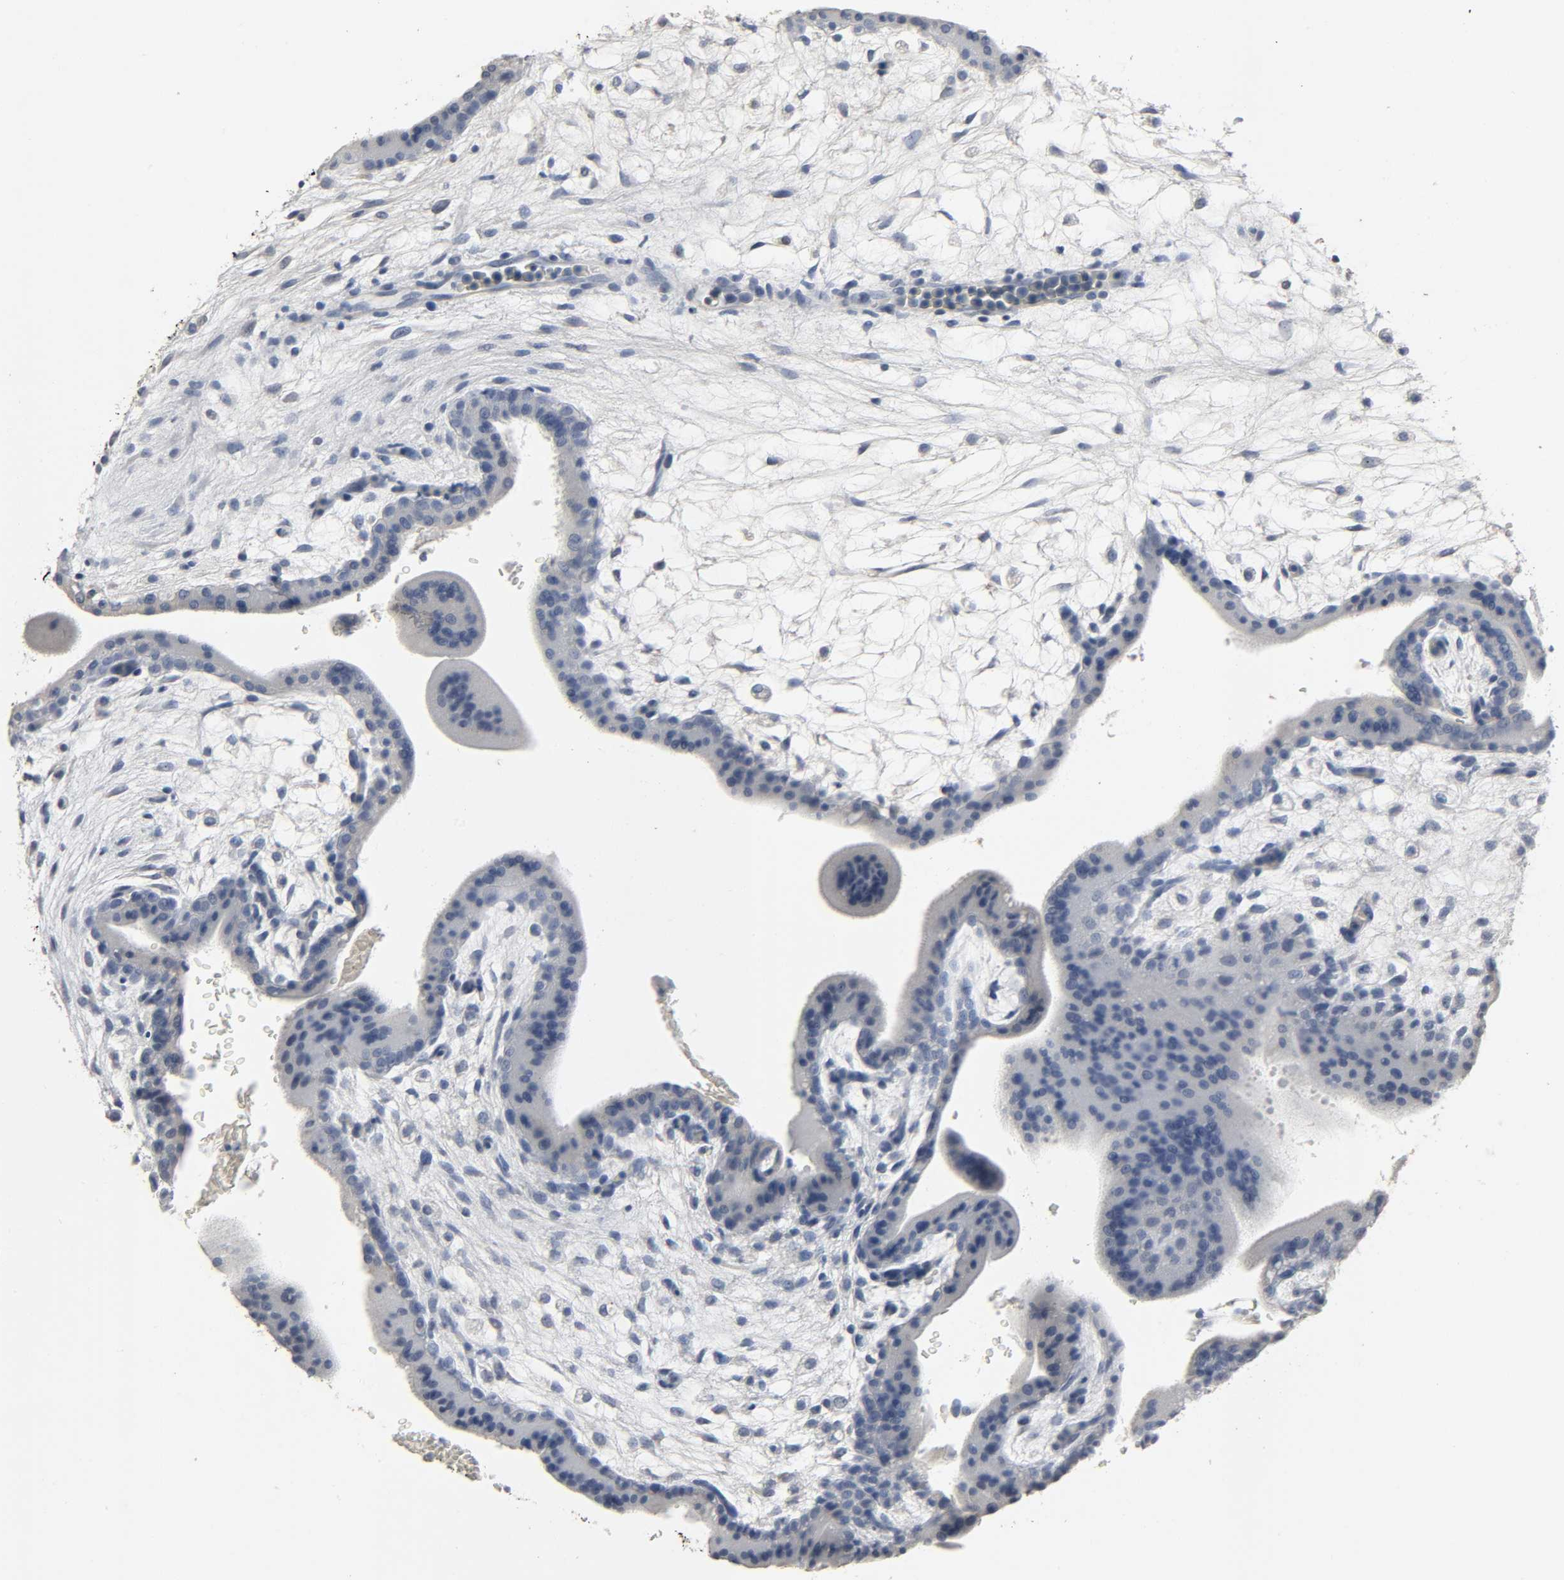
{"staining": {"intensity": "moderate", "quantity": "25%-75%", "location": "cytoplasmic/membranous"}, "tissue": "placenta", "cell_type": "Trophoblastic cells", "image_type": "normal", "snomed": [{"axis": "morphology", "description": "Normal tissue, NOS"}, {"axis": "topography", "description": "Placenta"}], "caption": "This is an image of immunohistochemistry staining of unremarkable placenta, which shows moderate positivity in the cytoplasmic/membranous of trophoblastic cells.", "gene": "FBLN5", "patient": {"sex": "female", "age": 35}}